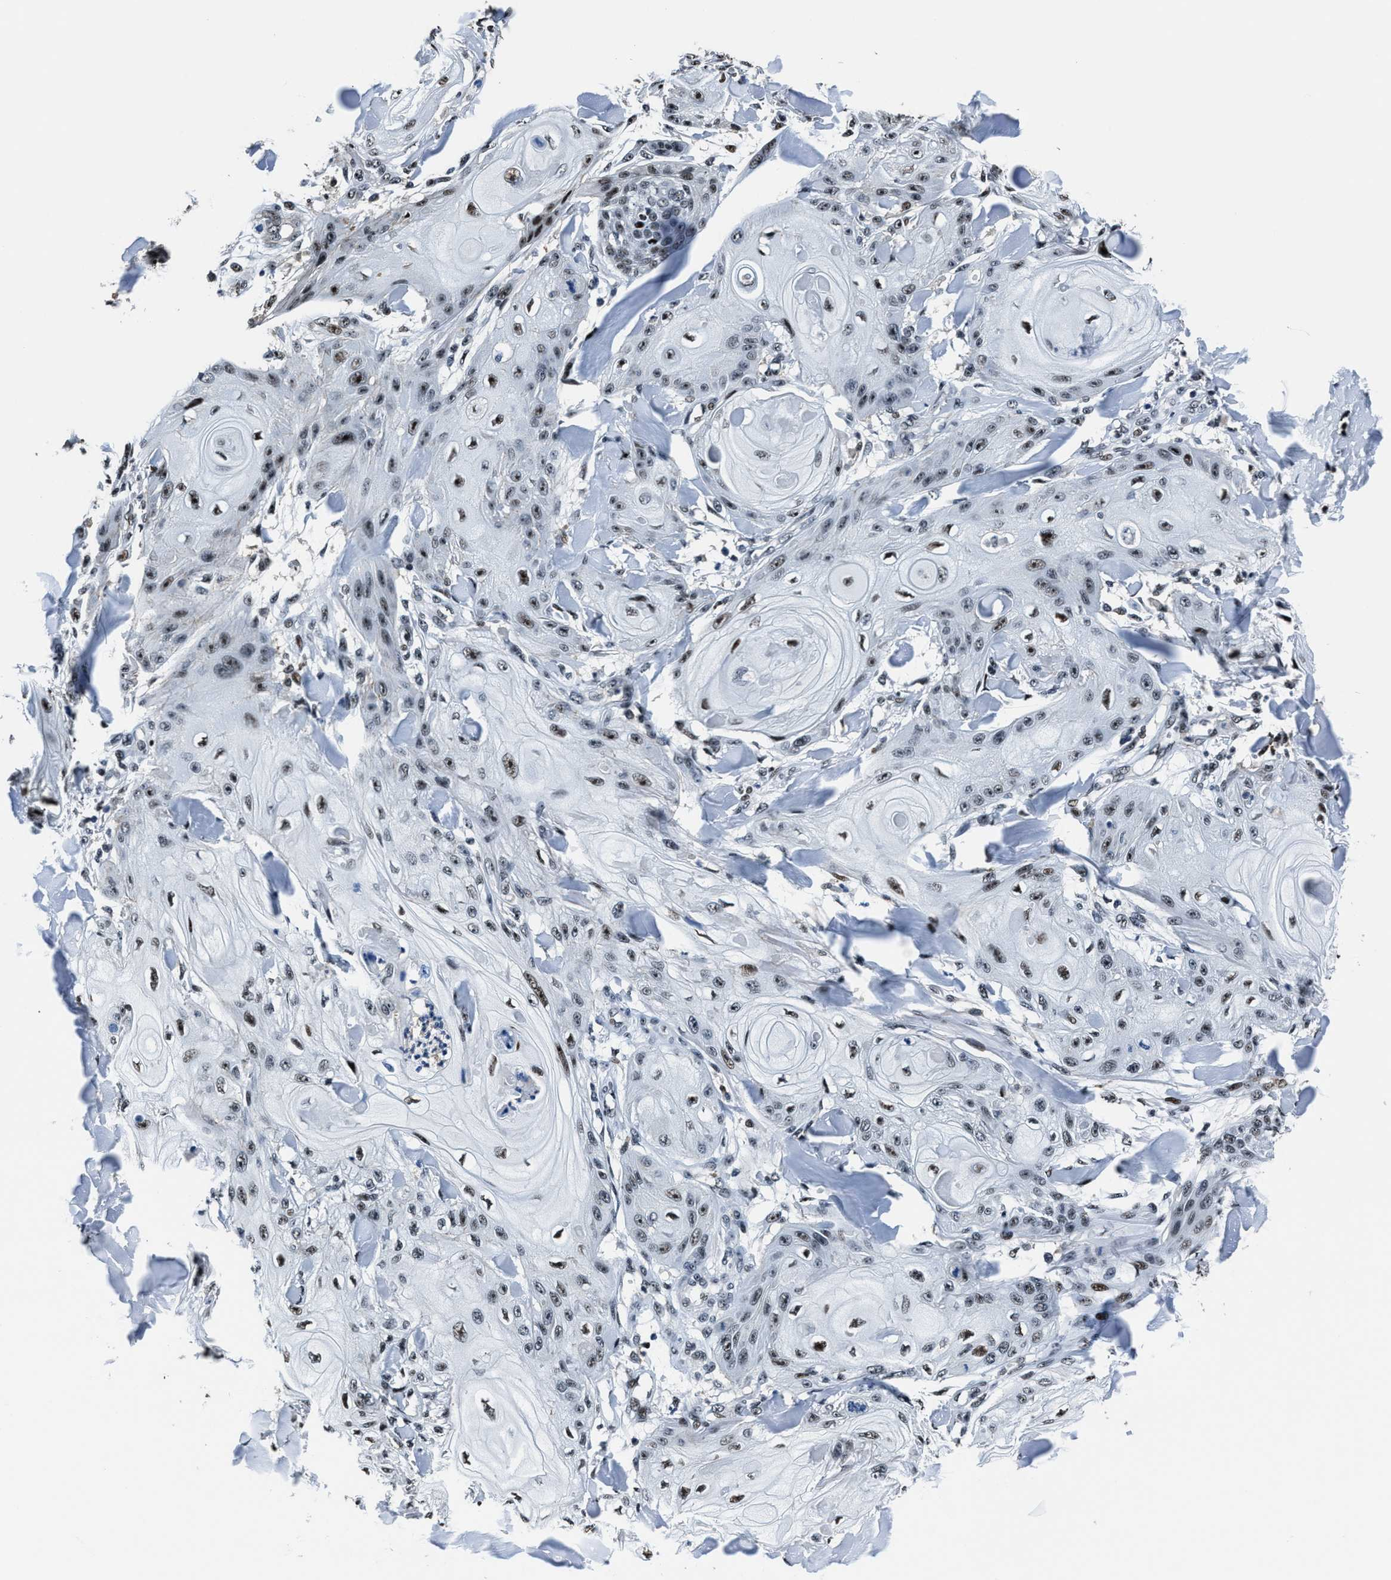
{"staining": {"intensity": "weak", "quantity": "25%-75%", "location": "nuclear"}, "tissue": "skin cancer", "cell_type": "Tumor cells", "image_type": "cancer", "snomed": [{"axis": "morphology", "description": "Squamous cell carcinoma, NOS"}, {"axis": "topography", "description": "Skin"}], "caption": "Immunohistochemistry (IHC) histopathology image of neoplastic tissue: human skin cancer stained using immunohistochemistry shows low levels of weak protein expression localized specifically in the nuclear of tumor cells, appearing as a nuclear brown color.", "gene": "PPIE", "patient": {"sex": "male", "age": 74}}